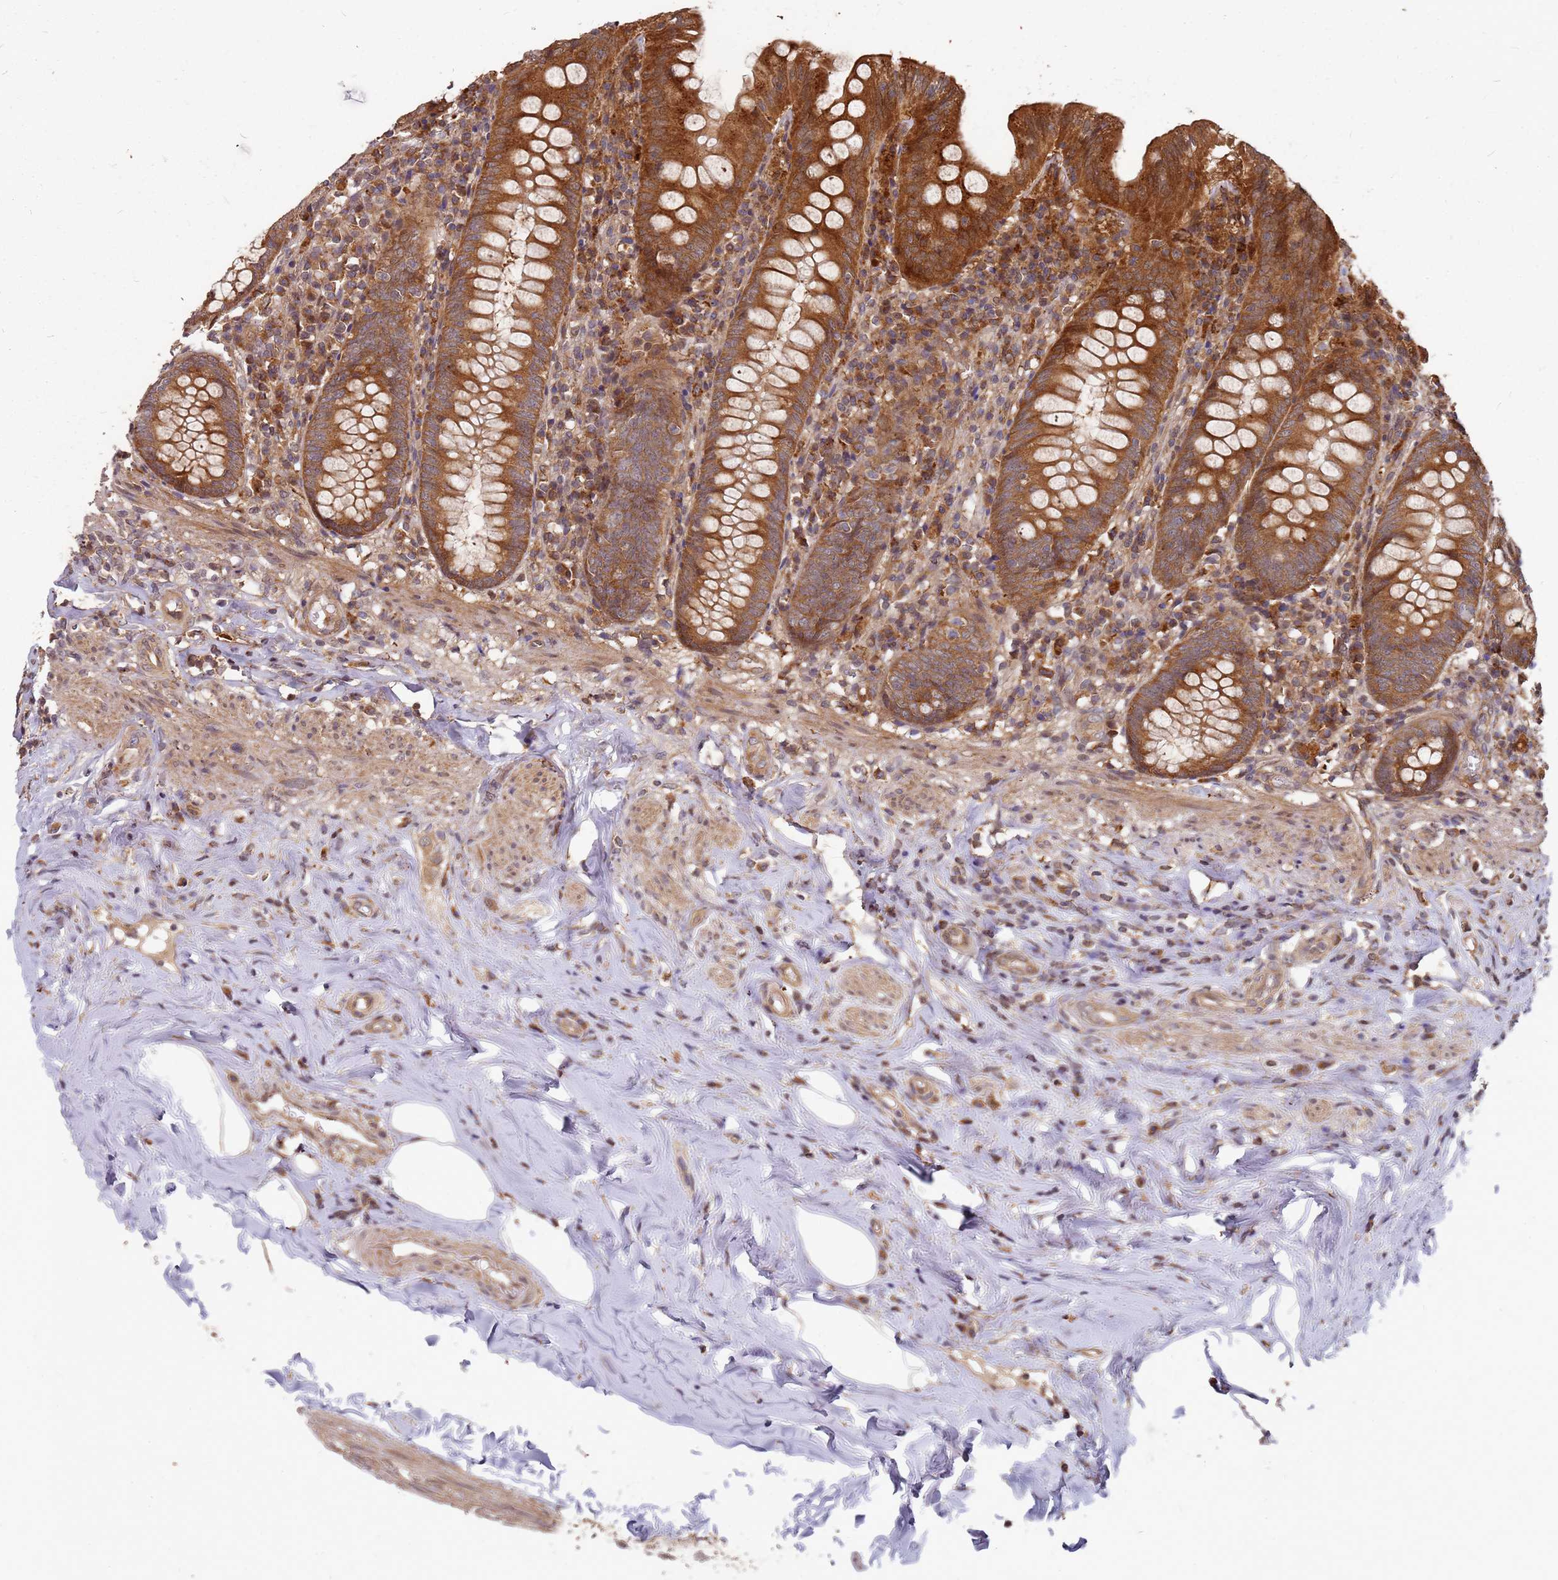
{"staining": {"intensity": "strong", "quantity": ">75%", "location": "cytoplasmic/membranous"}, "tissue": "appendix", "cell_type": "Glandular cells", "image_type": "normal", "snomed": [{"axis": "morphology", "description": "Normal tissue, NOS"}, {"axis": "topography", "description": "Appendix"}], "caption": "Immunohistochemical staining of benign appendix displays >75% levels of strong cytoplasmic/membranous protein positivity in about >75% of glandular cells.", "gene": "TRABD", "patient": {"sex": "female", "age": 54}}